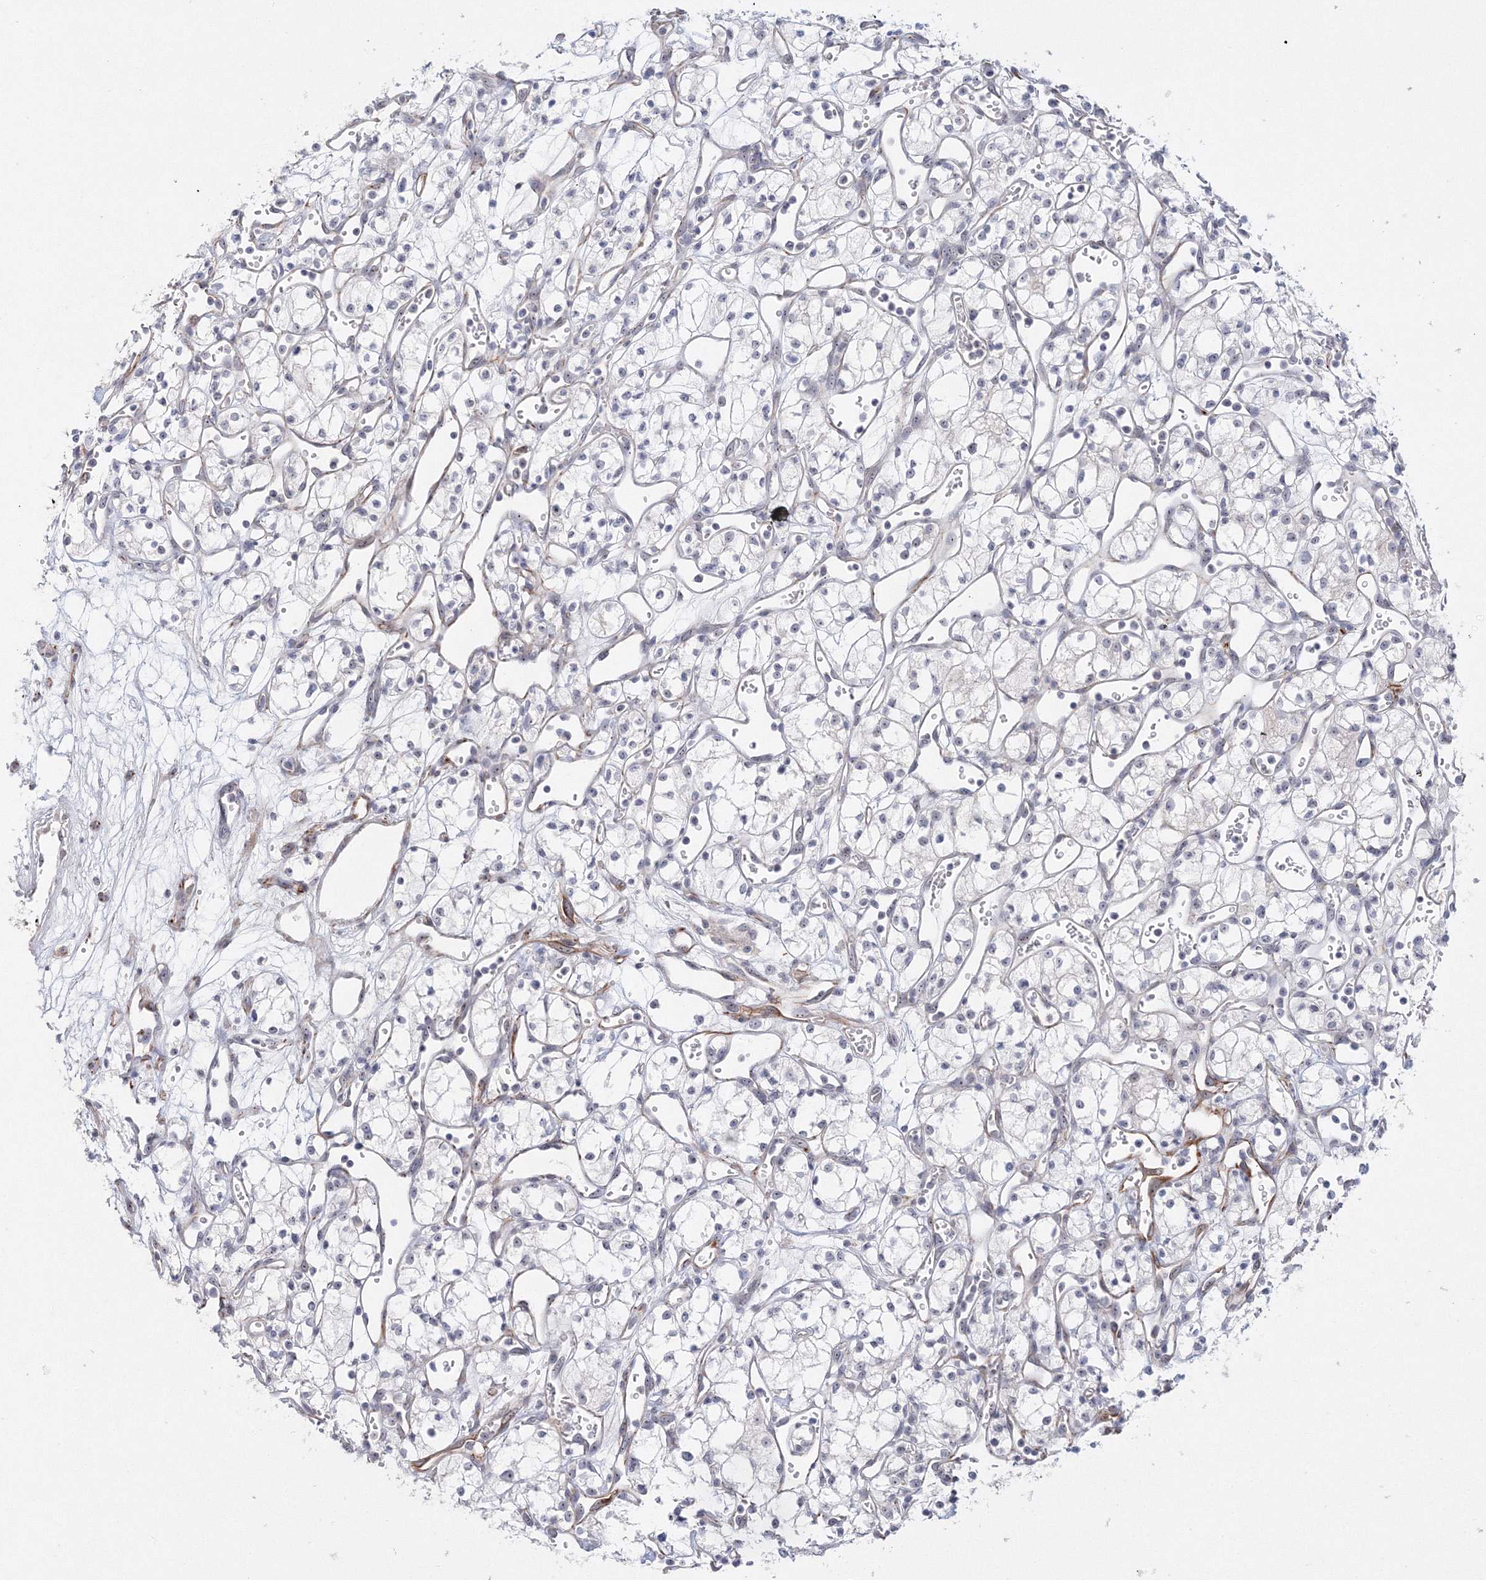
{"staining": {"intensity": "negative", "quantity": "none", "location": "none"}, "tissue": "renal cancer", "cell_type": "Tumor cells", "image_type": "cancer", "snomed": [{"axis": "morphology", "description": "Adenocarcinoma, NOS"}, {"axis": "topography", "description": "Kidney"}], "caption": "An IHC image of renal cancer is shown. There is no staining in tumor cells of renal cancer.", "gene": "SIRT7", "patient": {"sex": "male", "age": 59}}